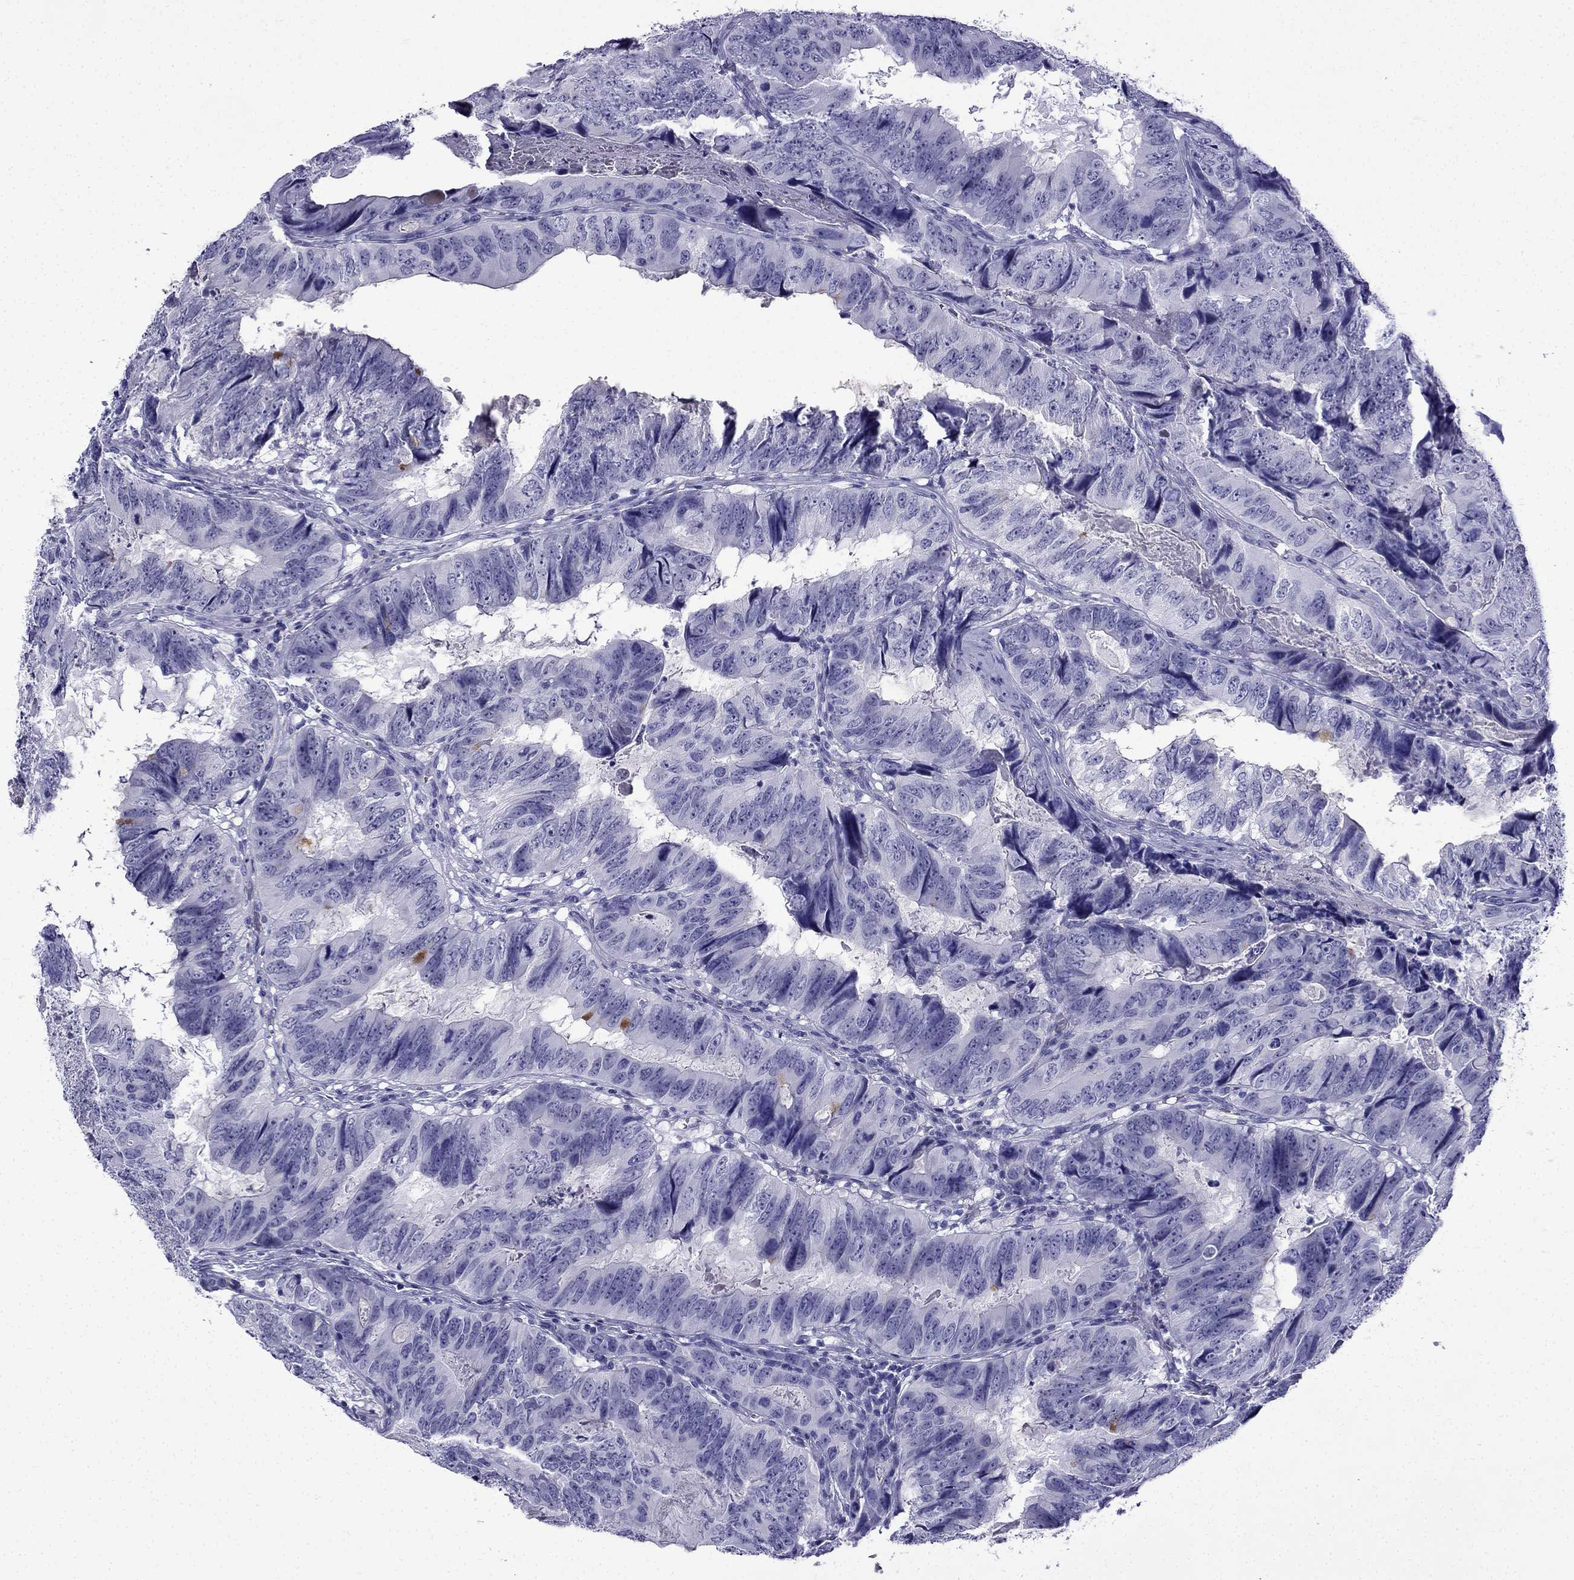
{"staining": {"intensity": "negative", "quantity": "none", "location": "none"}, "tissue": "colorectal cancer", "cell_type": "Tumor cells", "image_type": "cancer", "snomed": [{"axis": "morphology", "description": "Adenocarcinoma, NOS"}, {"axis": "topography", "description": "Colon"}], "caption": "A photomicrograph of human adenocarcinoma (colorectal) is negative for staining in tumor cells.", "gene": "ERC2", "patient": {"sex": "male", "age": 79}}